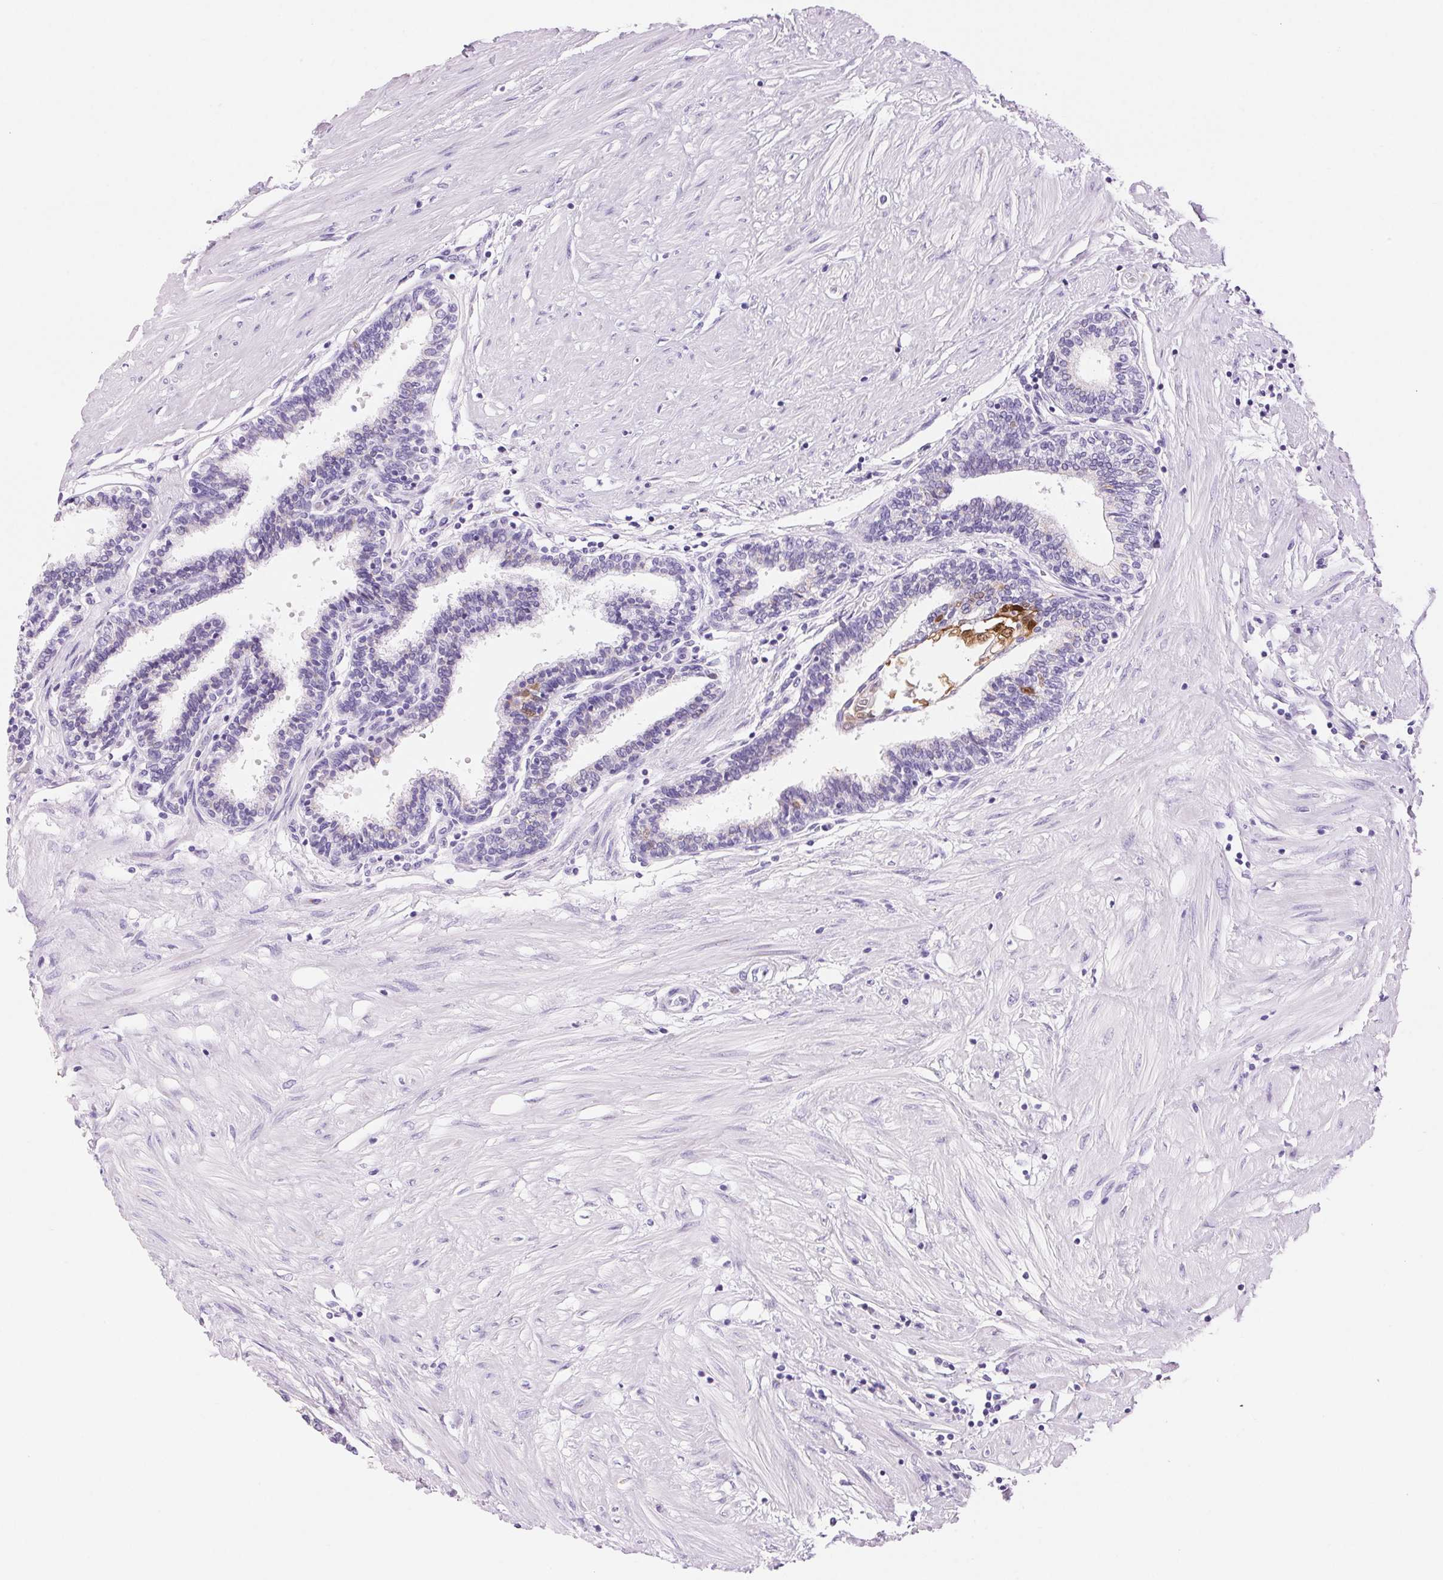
{"staining": {"intensity": "weak", "quantity": "<25%", "location": "cytoplasmic/membranous"}, "tissue": "prostate", "cell_type": "Glandular cells", "image_type": "normal", "snomed": [{"axis": "morphology", "description": "Normal tissue, NOS"}, {"axis": "topography", "description": "Prostate"}], "caption": "The immunohistochemistry photomicrograph has no significant positivity in glandular cells of prostate. (DAB immunohistochemistry, high magnification).", "gene": "SERPINB3", "patient": {"sex": "male", "age": 55}}